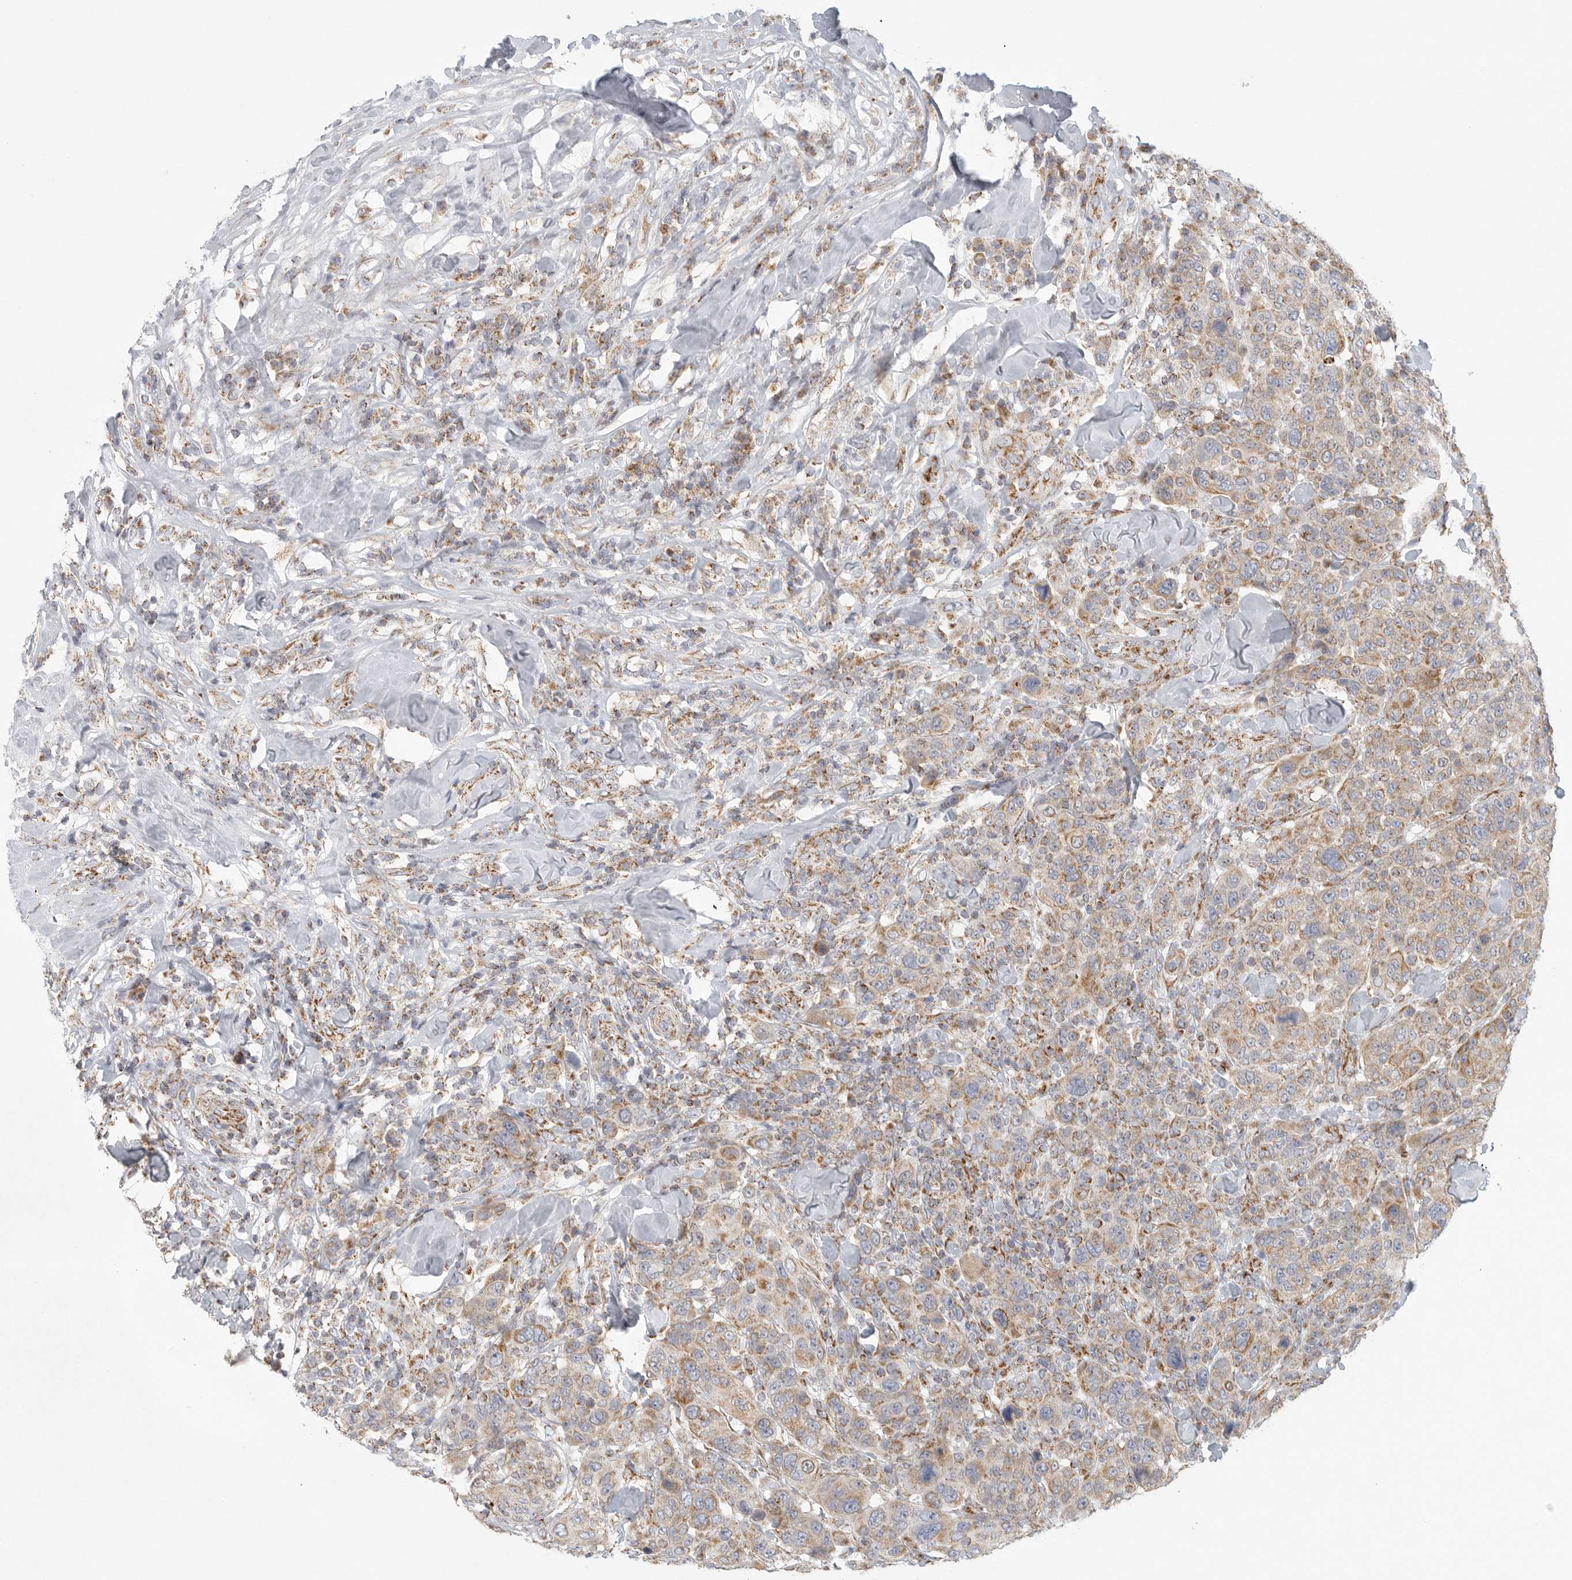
{"staining": {"intensity": "weak", "quantity": ">75%", "location": "cytoplasmic/membranous"}, "tissue": "breast cancer", "cell_type": "Tumor cells", "image_type": "cancer", "snomed": [{"axis": "morphology", "description": "Duct carcinoma"}, {"axis": "topography", "description": "Breast"}], "caption": "The histopathology image displays immunohistochemical staining of breast cancer (infiltrating ductal carcinoma). There is weak cytoplasmic/membranous expression is appreciated in approximately >75% of tumor cells.", "gene": "SLC25A26", "patient": {"sex": "female", "age": 37}}